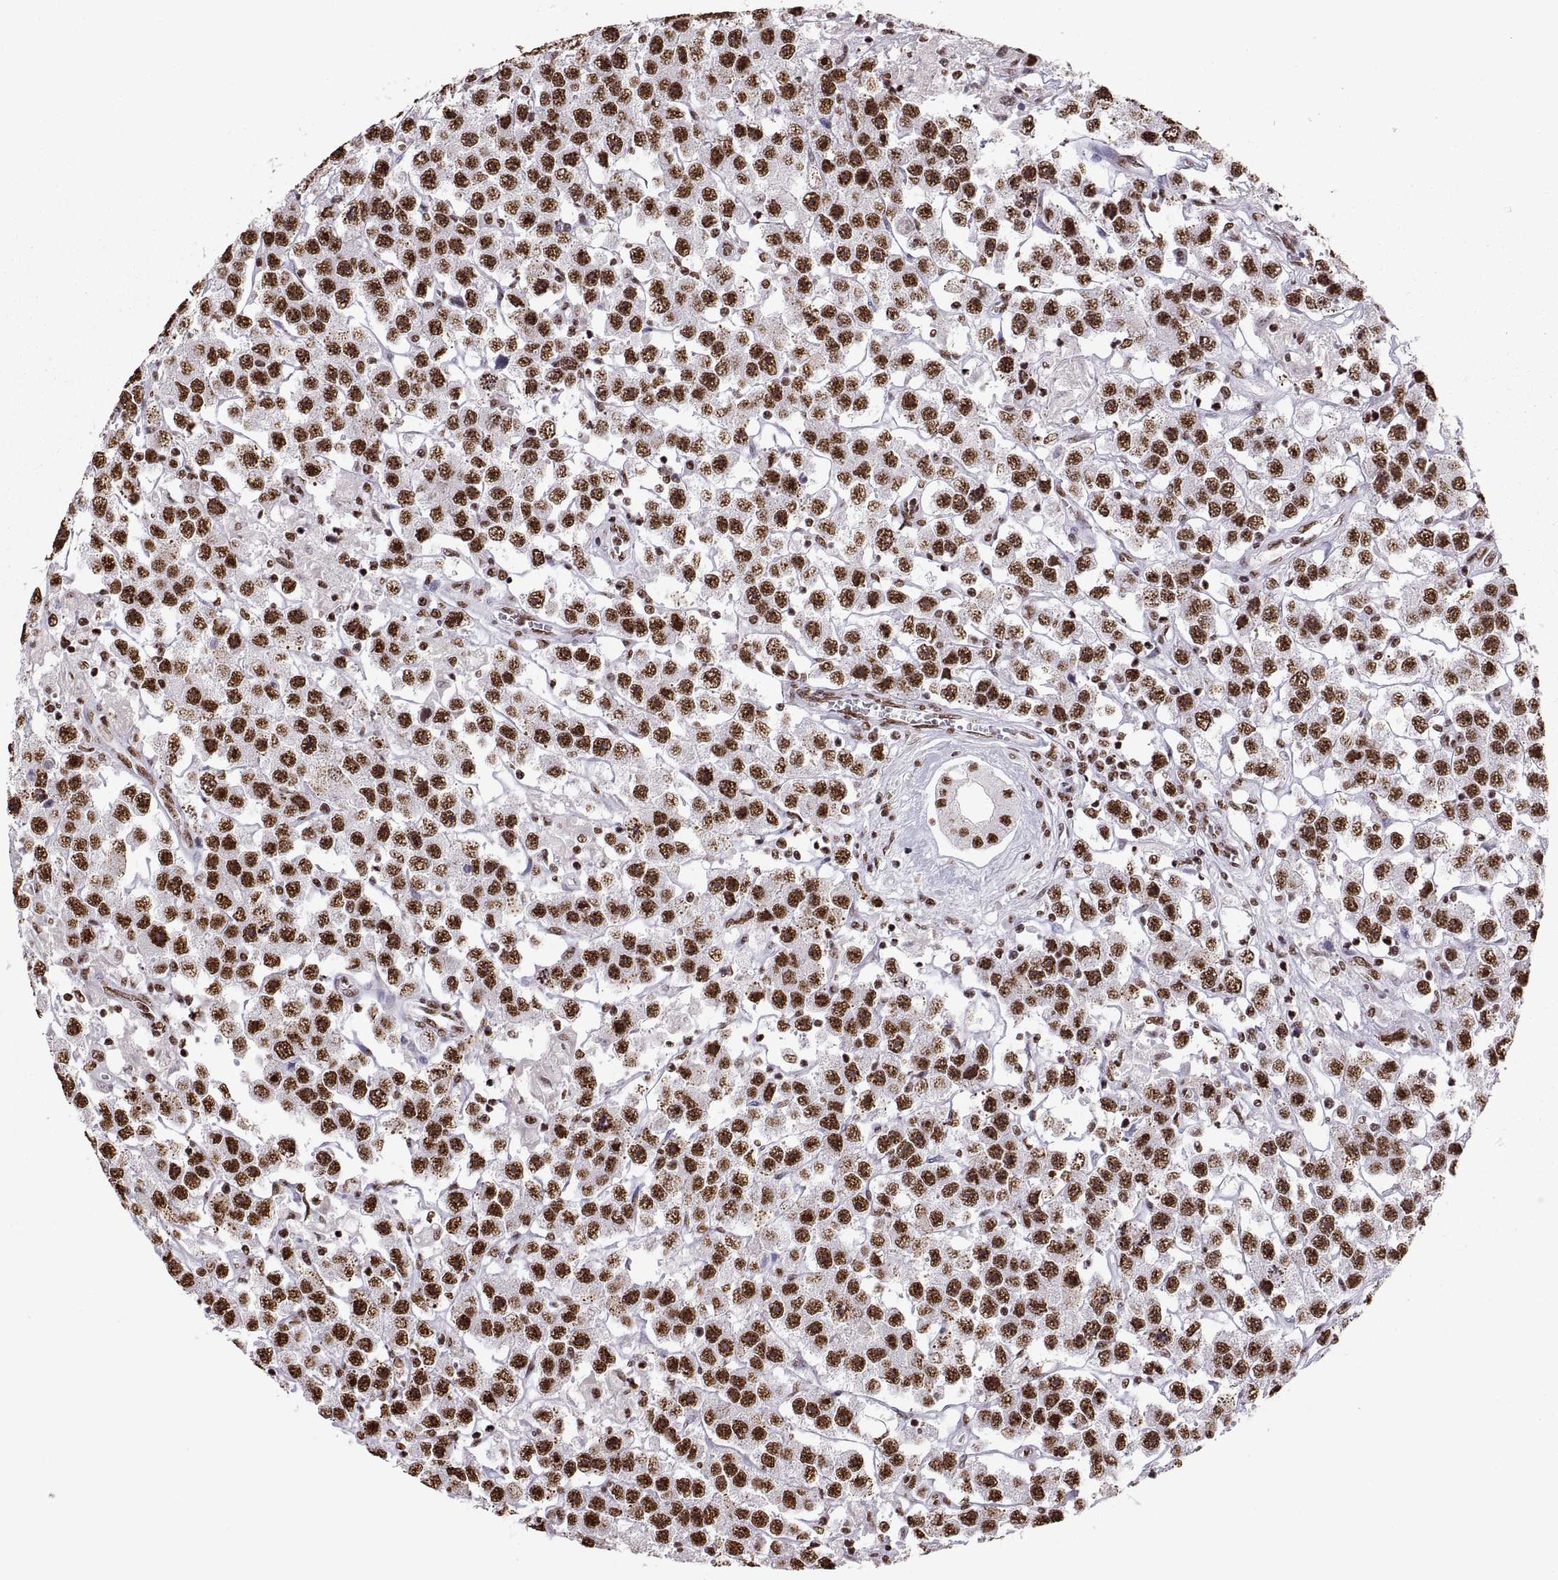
{"staining": {"intensity": "strong", "quantity": "25%-75%", "location": "nuclear"}, "tissue": "testis cancer", "cell_type": "Tumor cells", "image_type": "cancer", "snomed": [{"axis": "morphology", "description": "Seminoma, NOS"}, {"axis": "topography", "description": "Testis"}], "caption": "Immunohistochemical staining of seminoma (testis) exhibits strong nuclear protein positivity in about 25%-75% of tumor cells.", "gene": "SNAI1", "patient": {"sex": "male", "age": 45}}